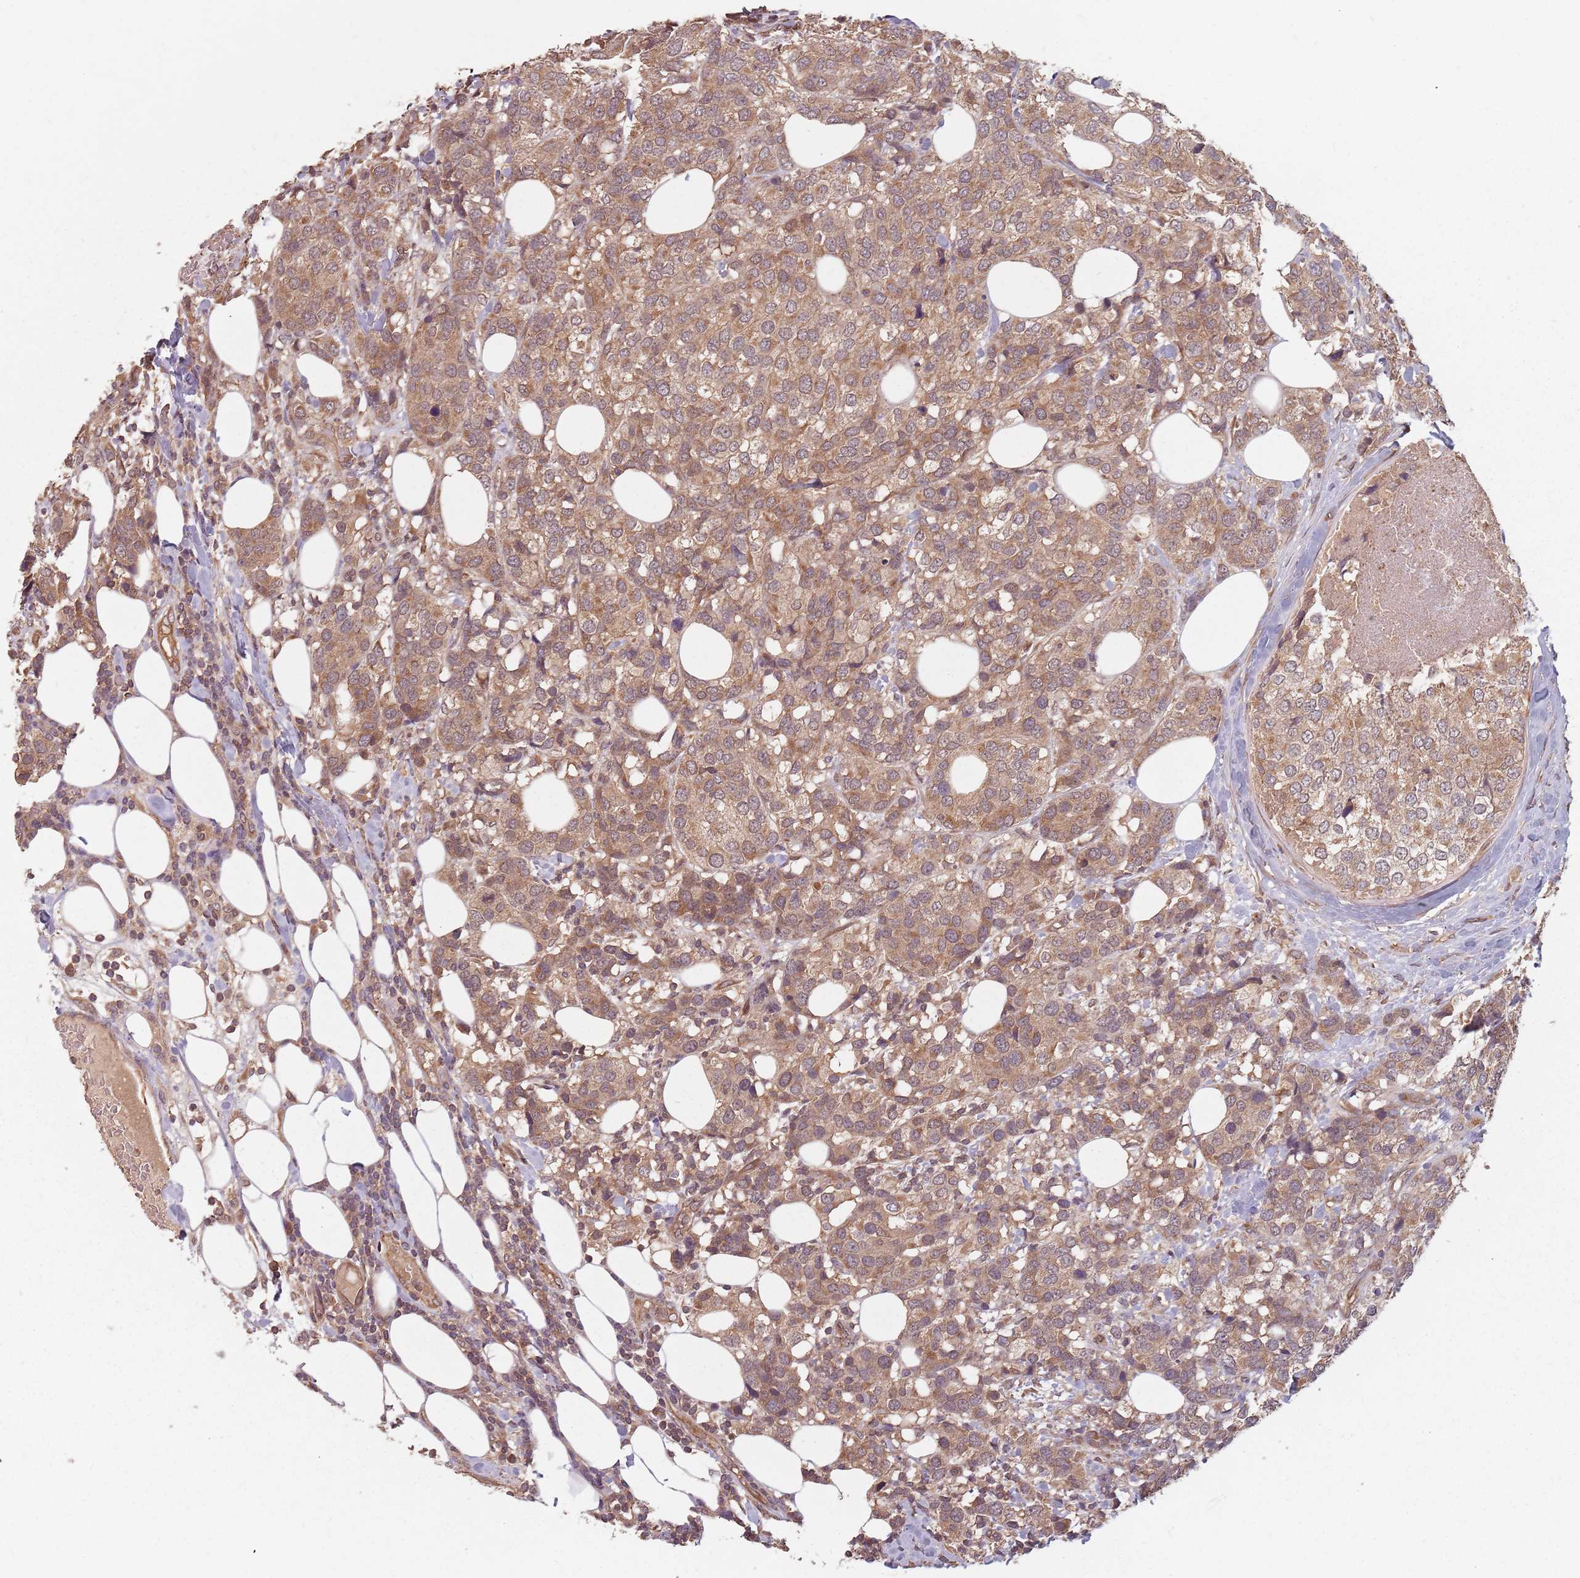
{"staining": {"intensity": "moderate", "quantity": ">75%", "location": "cytoplasmic/membranous"}, "tissue": "breast cancer", "cell_type": "Tumor cells", "image_type": "cancer", "snomed": [{"axis": "morphology", "description": "Lobular carcinoma"}, {"axis": "topography", "description": "Breast"}], "caption": "An image showing moderate cytoplasmic/membranous positivity in approximately >75% of tumor cells in breast lobular carcinoma, as visualized by brown immunohistochemical staining.", "gene": "C3orf14", "patient": {"sex": "female", "age": 59}}